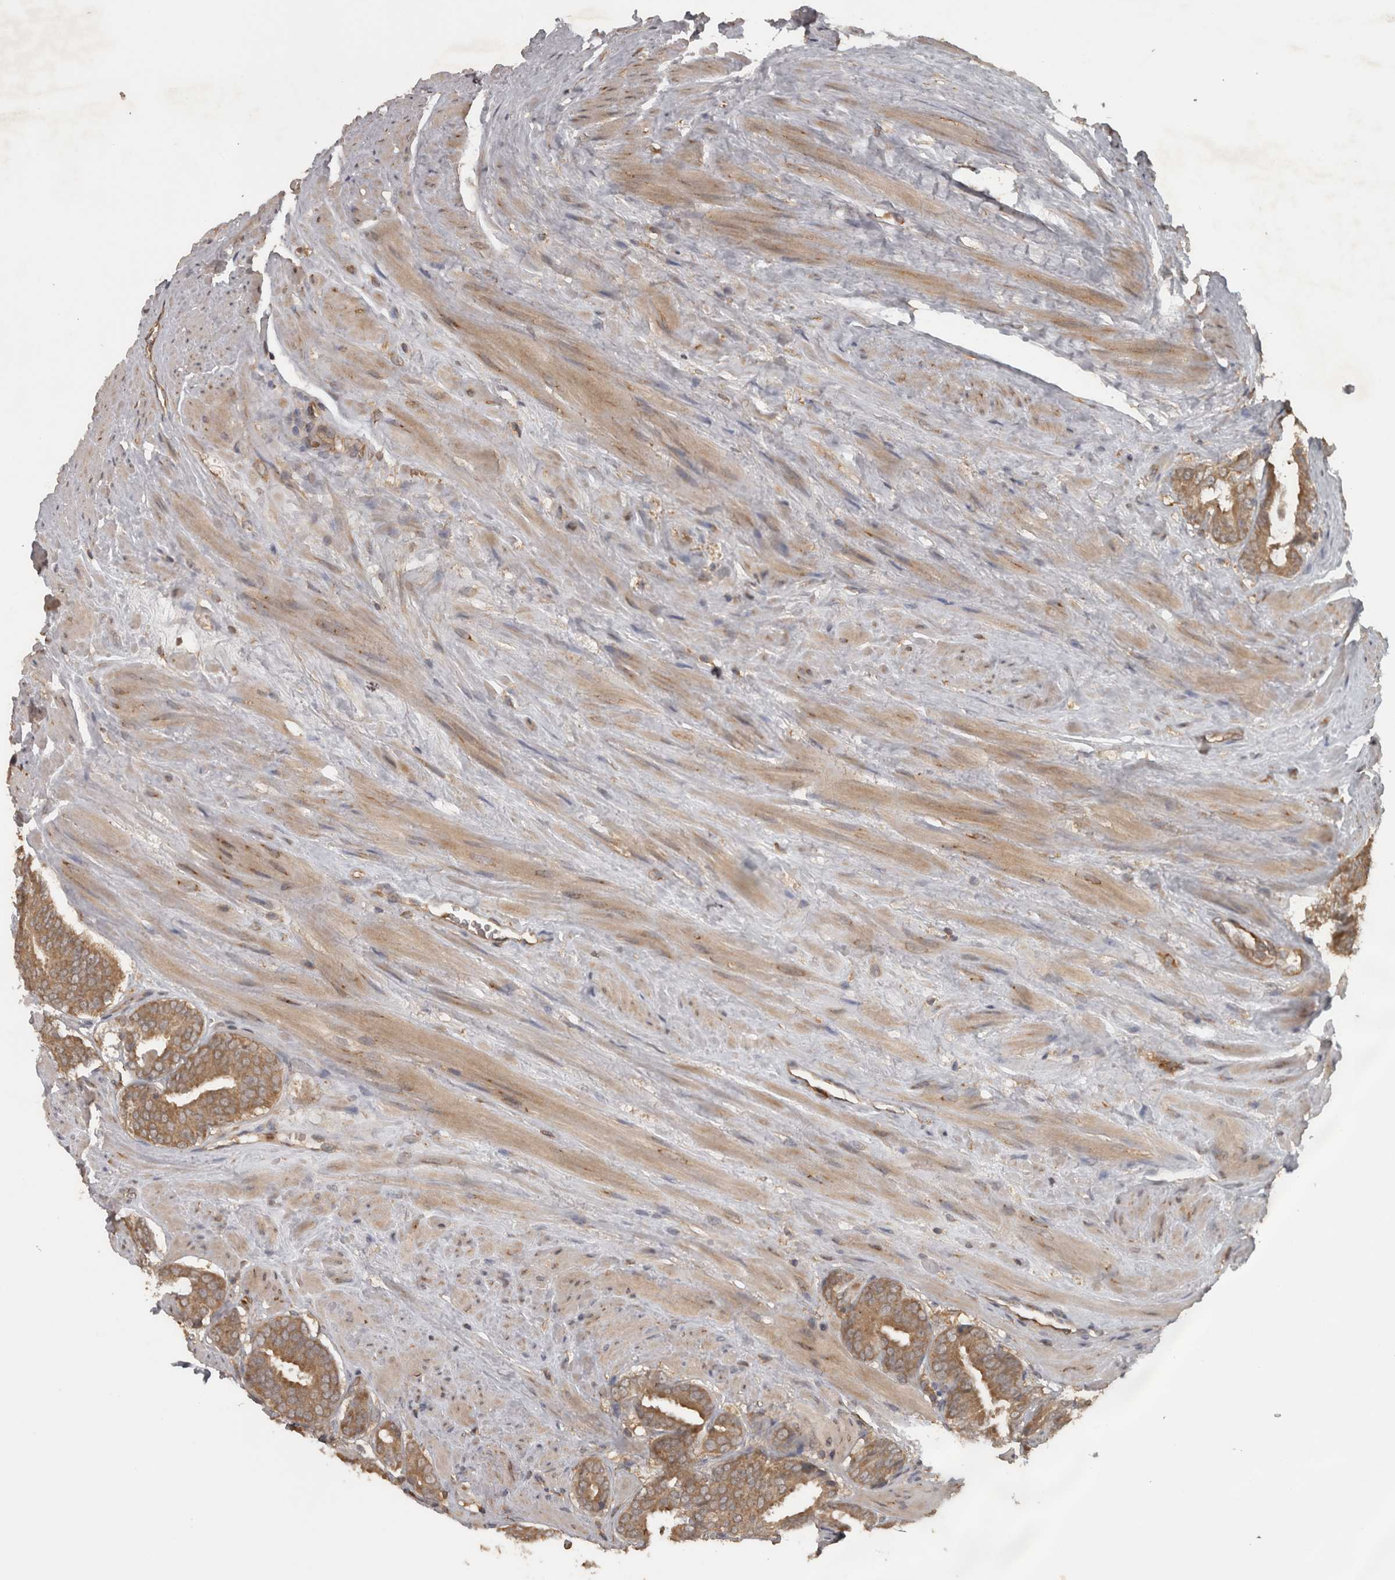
{"staining": {"intensity": "moderate", "quantity": ">75%", "location": "cytoplasmic/membranous"}, "tissue": "prostate cancer", "cell_type": "Tumor cells", "image_type": "cancer", "snomed": [{"axis": "morphology", "description": "Adenocarcinoma, Low grade"}, {"axis": "topography", "description": "Prostate"}], "caption": "Low-grade adenocarcinoma (prostate) stained for a protein reveals moderate cytoplasmic/membranous positivity in tumor cells.", "gene": "MICU3", "patient": {"sex": "male", "age": 69}}